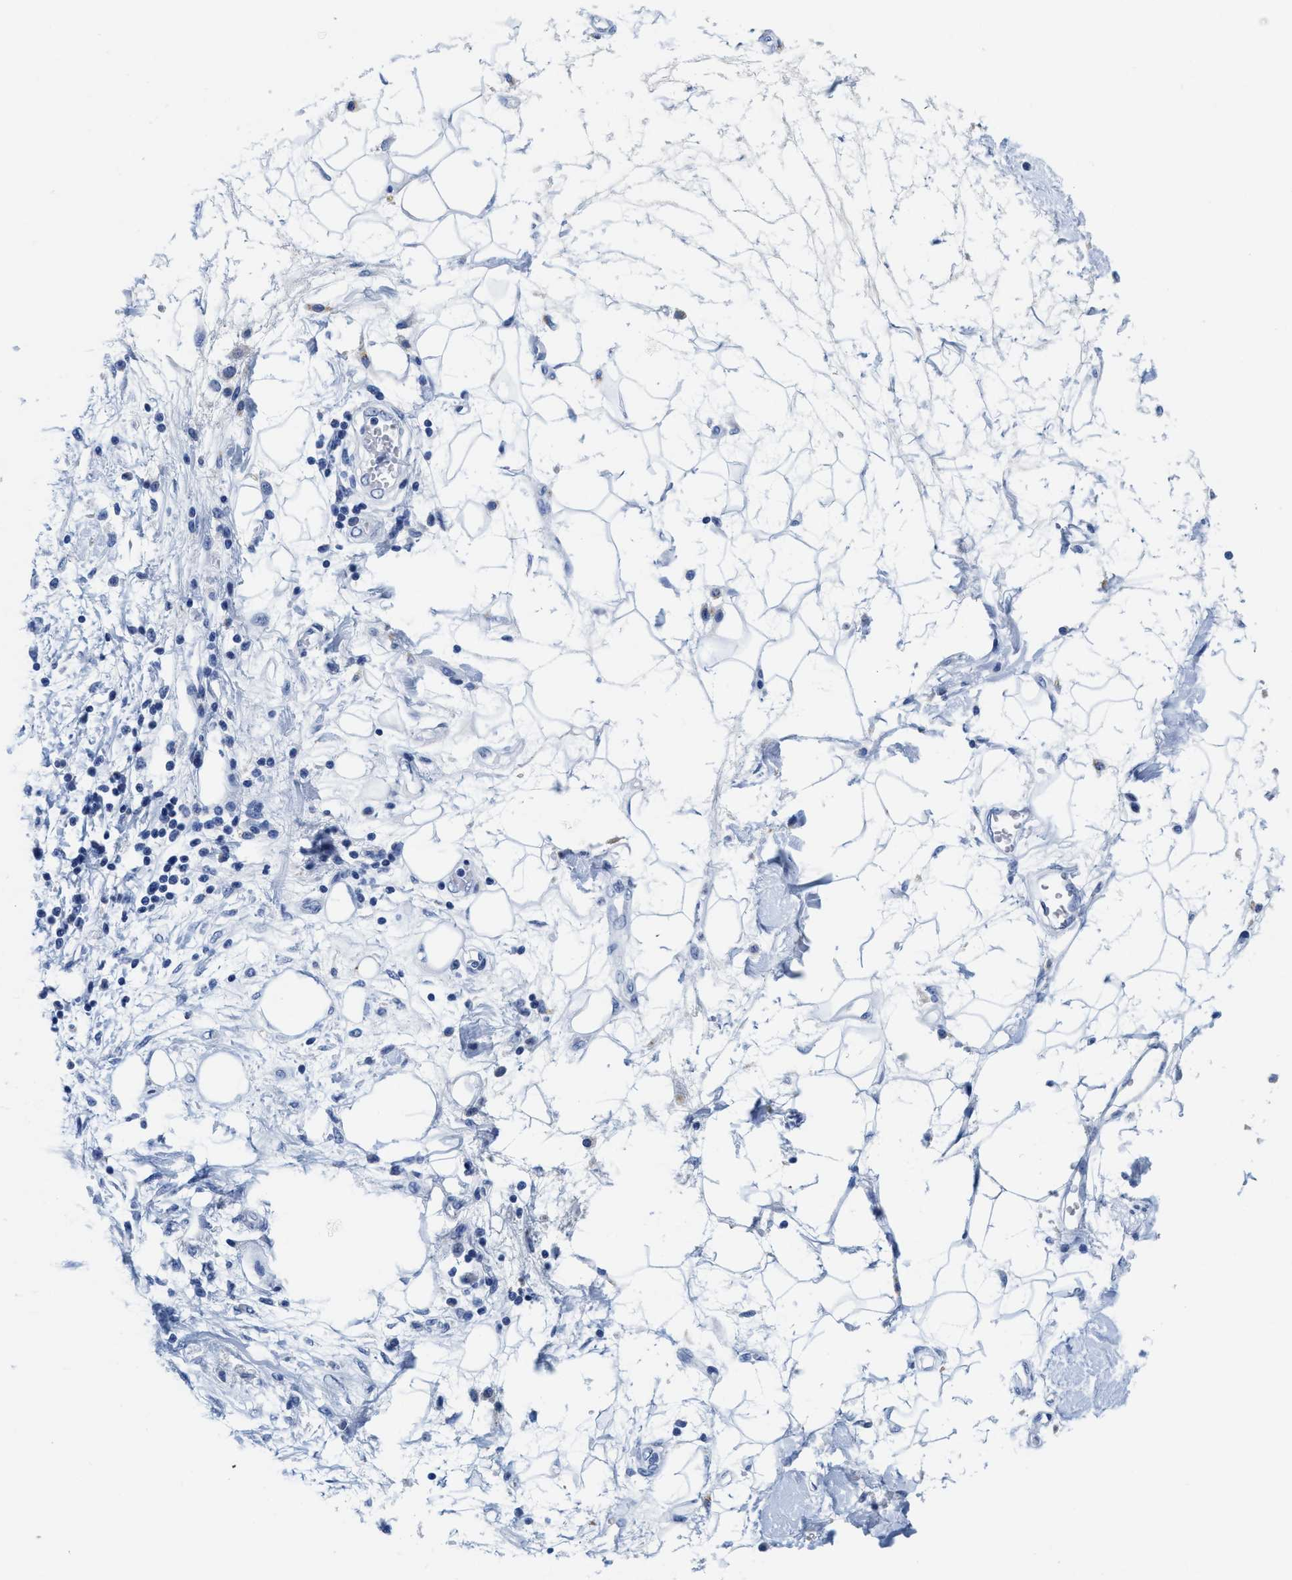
{"staining": {"intensity": "negative", "quantity": "none", "location": "none"}, "tissue": "adipose tissue", "cell_type": "Adipocytes", "image_type": "normal", "snomed": [{"axis": "morphology", "description": "Normal tissue, NOS"}, {"axis": "morphology", "description": "Adenocarcinoma, NOS"}, {"axis": "topography", "description": "Duodenum"}, {"axis": "topography", "description": "Peripheral nerve tissue"}], "caption": "IHC of normal human adipose tissue exhibits no expression in adipocytes. (IHC, brightfield microscopy, high magnification).", "gene": "TTC3", "patient": {"sex": "female", "age": 60}}